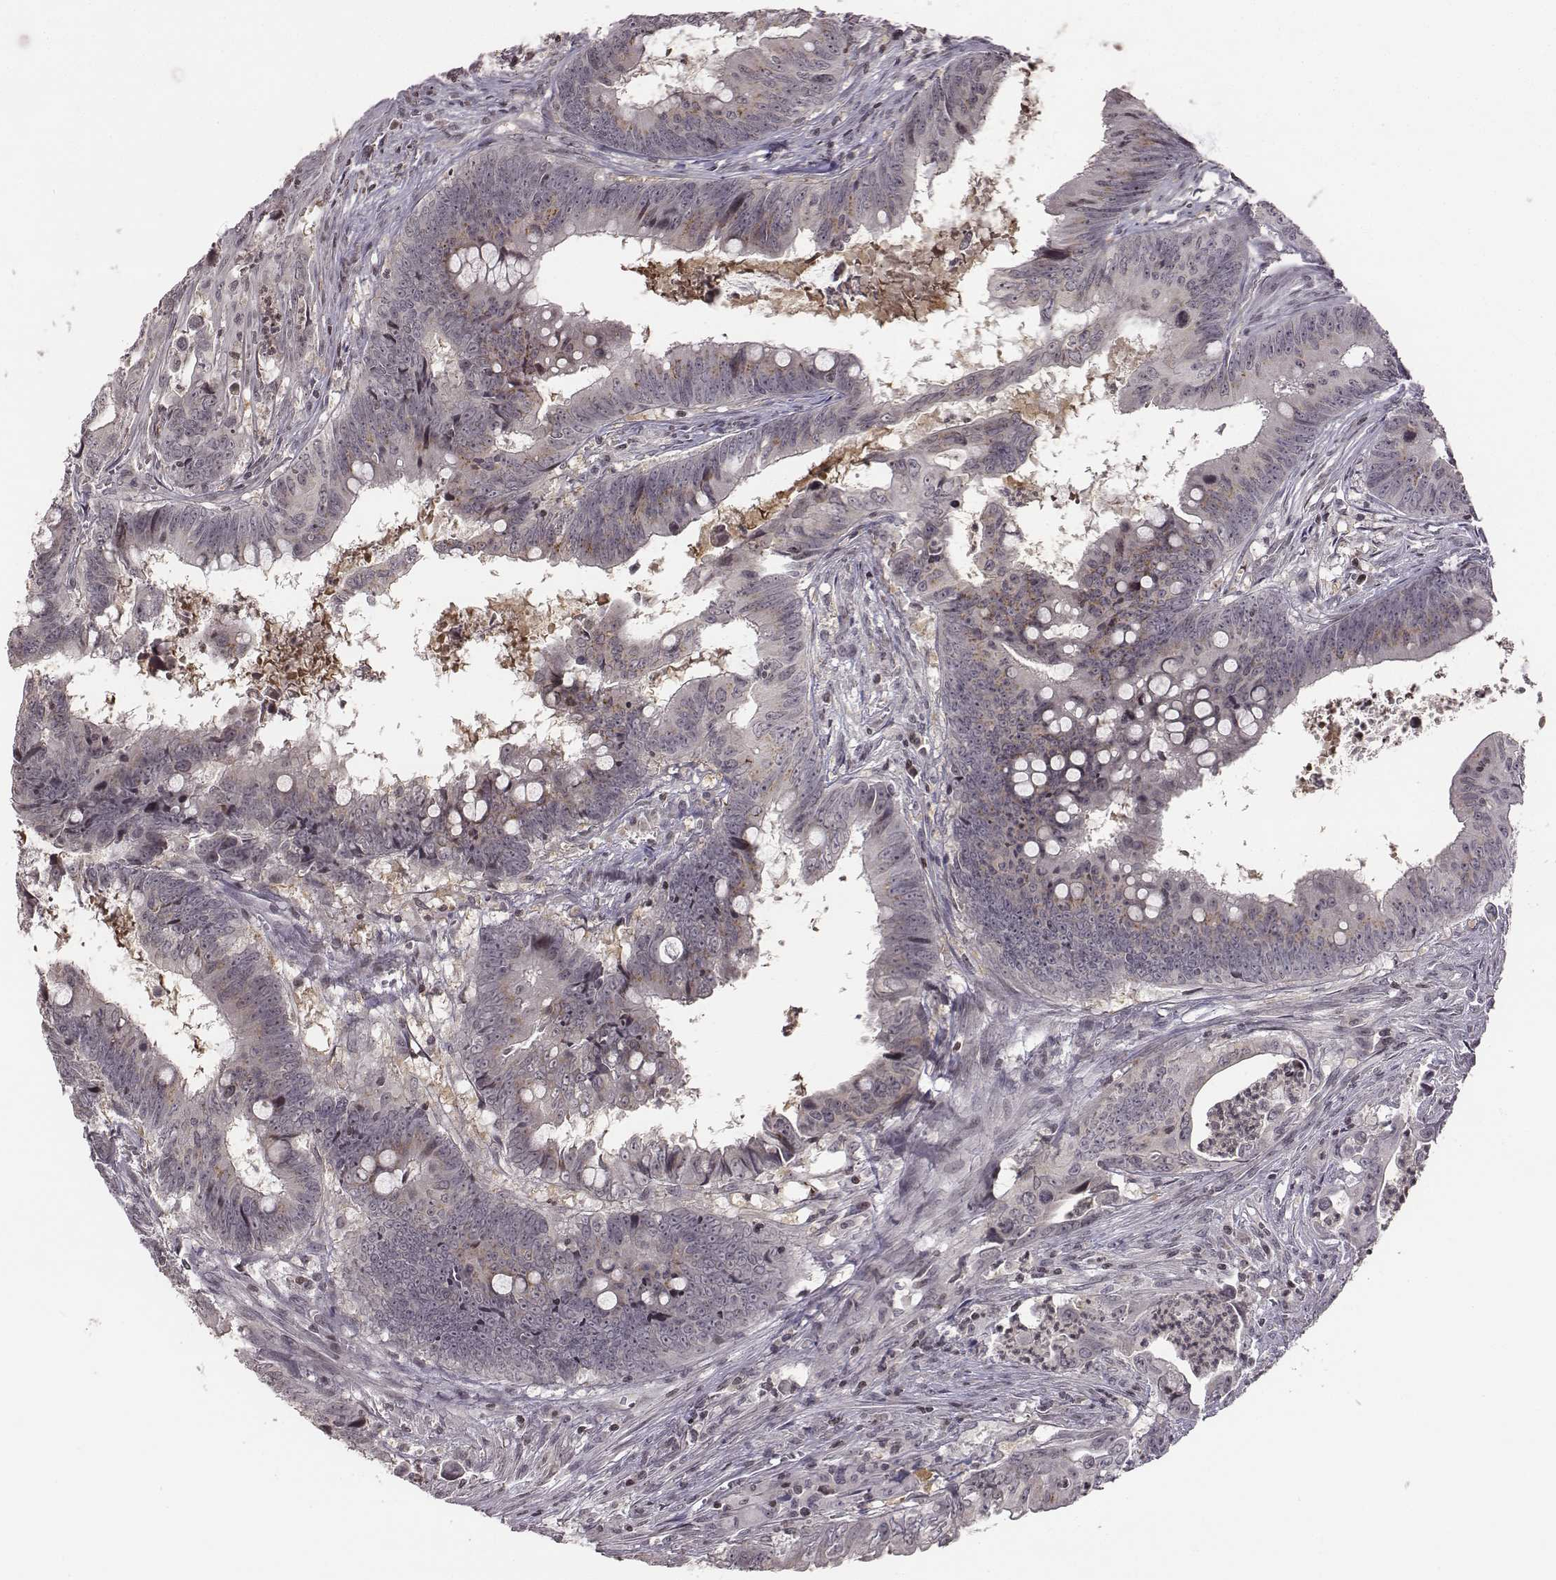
{"staining": {"intensity": "weak", "quantity": "<25%", "location": "cytoplasmic/membranous"}, "tissue": "colorectal cancer", "cell_type": "Tumor cells", "image_type": "cancer", "snomed": [{"axis": "morphology", "description": "Adenocarcinoma, NOS"}, {"axis": "topography", "description": "Colon"}], "caption": "IHC of colorectal cancer (adenocarcinoma) demonstrates no expression in tumor cells.", "gene": "GRM4", "patient": {"sex": "female", "age": 82}}